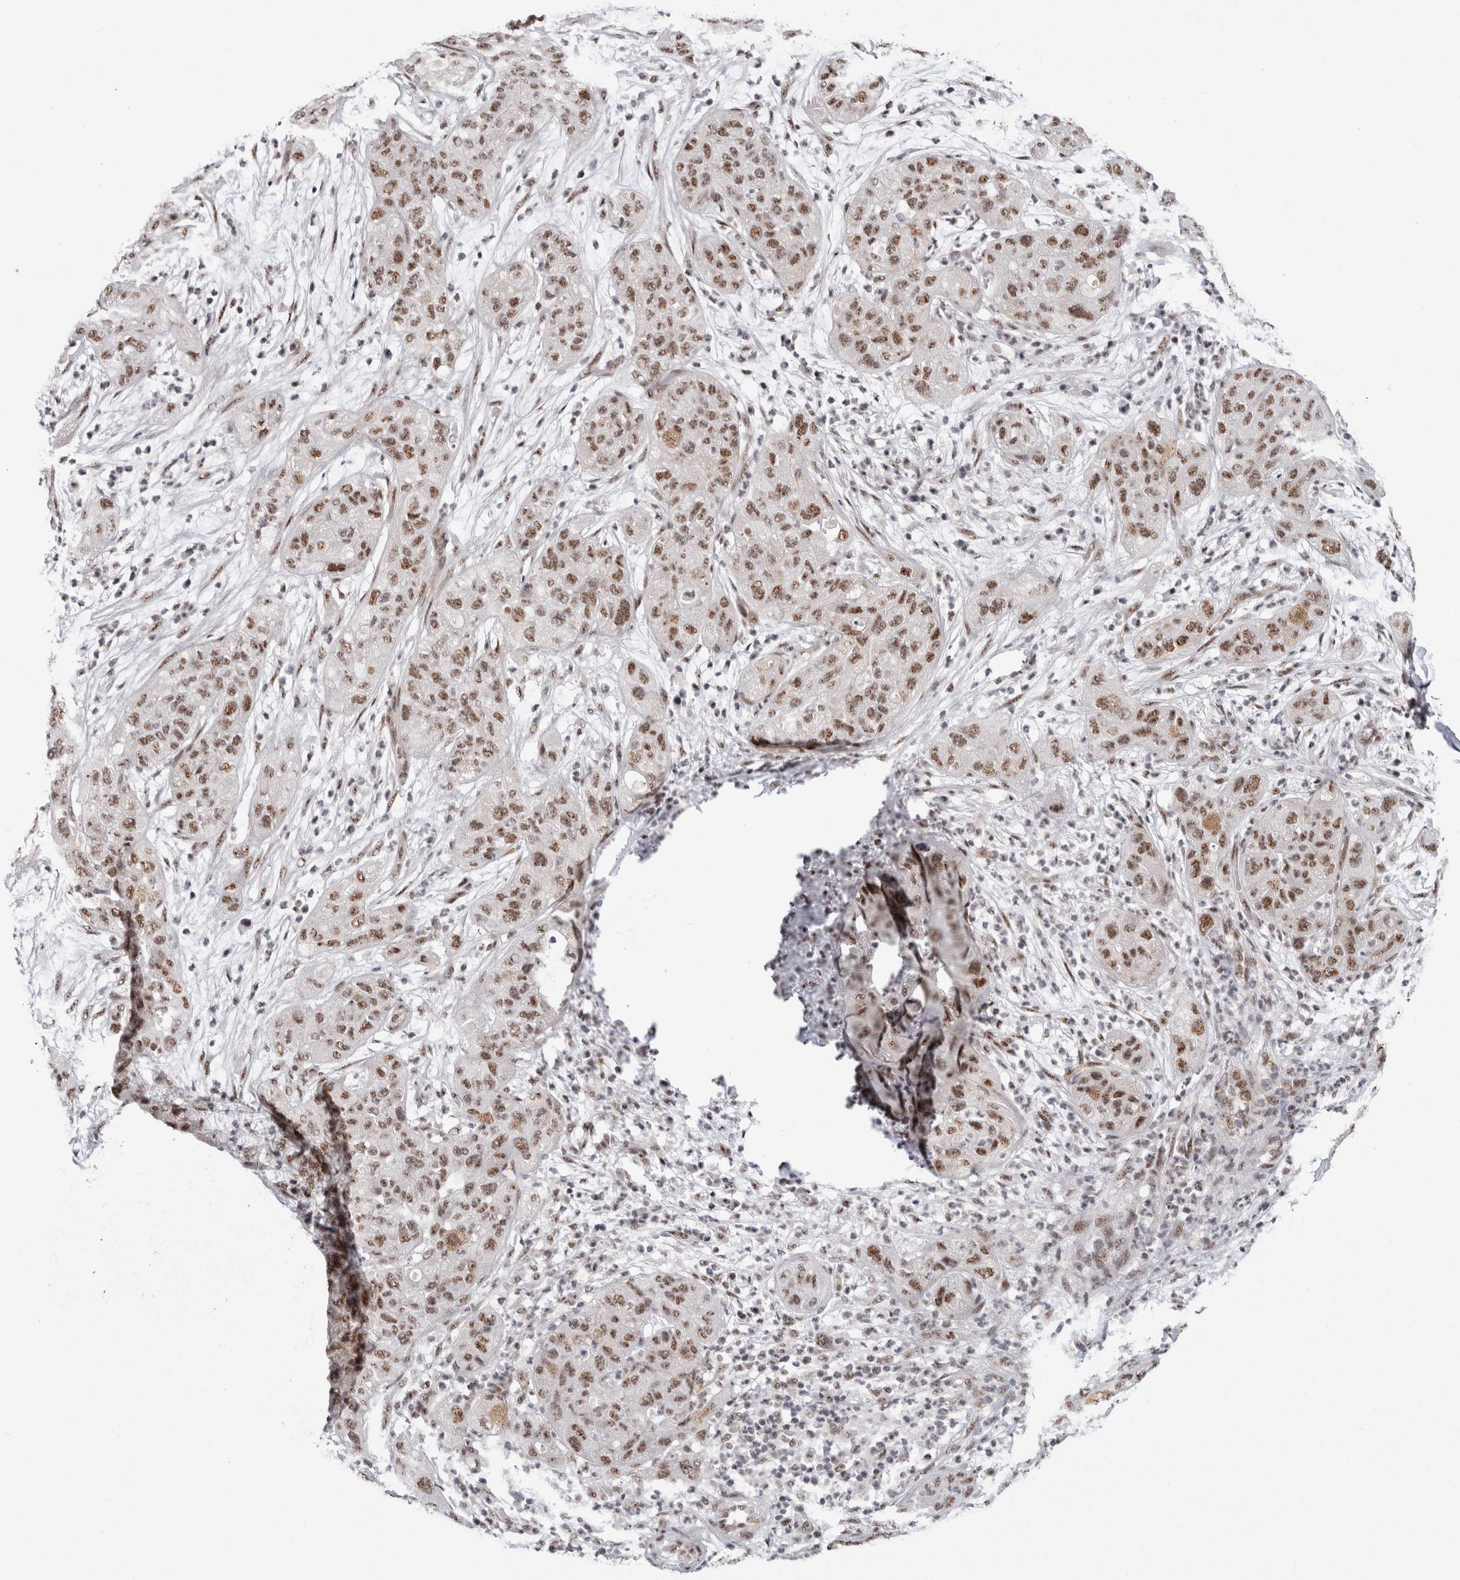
{"staining": {"intensity": "moderate", "quantity": ">75%", "location": "nuclear"}, "tissue": "pancreatic cancer", "cell_type": "Tumor cells", "image_type": "cancer", "snomed": [{"axis": "morphology", "description": "Adenocarcinoma, NOS"}, {"axis": "topography", "description": "Pancreas"}], "caption": "There is medium levels of moderate nuclear expression in tumor cells of pancreatic cancer (adenocarcinoma), as demonstrated by immunohistochemical staining (brown color).", "gene": "MKNK1", "patient": {"sex": "female", "age": 78}}